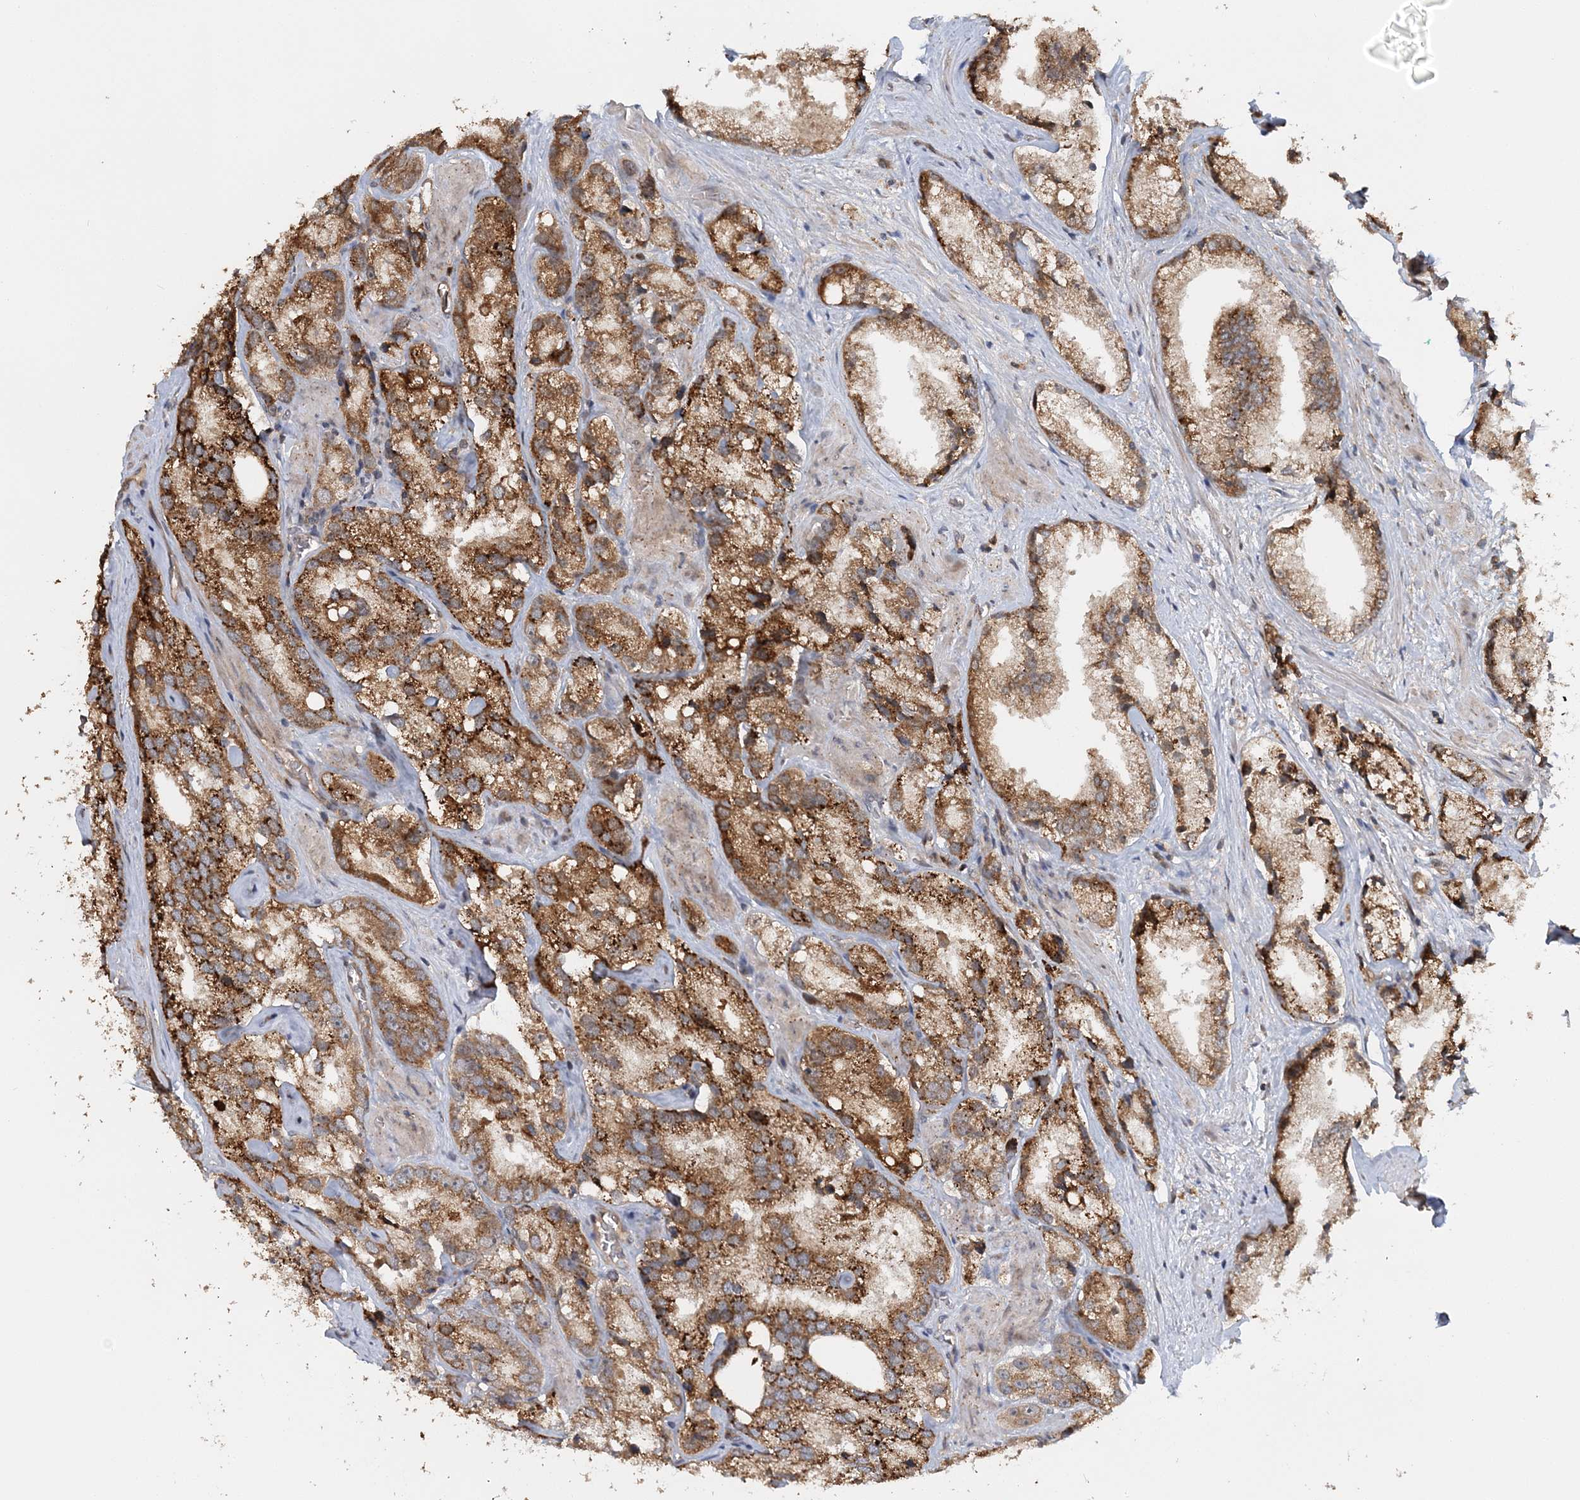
{"staining": {"intensity": "strong", "quantity": ">75%", "location": "cytoplasmic/membranous"}, "tissue": "prostate cancer", "cell_type": "Tumor cells", "image_type": "cancer", "snomed": [{"axis": "morphology", "description": "Adenocarcinoma, High grade"}, {"axis": "topography", "description": "Prostate"}], "caption": "High-power microscopy captured an IHC photomicrograph of adenocarcinoma (high-grade) (prostate), revealing strong cytoplasmic/membranous expression in approximately >75% of tumor cells.", "gene": "KIF4A", "patient": {"sex": "male", "age": 66}}